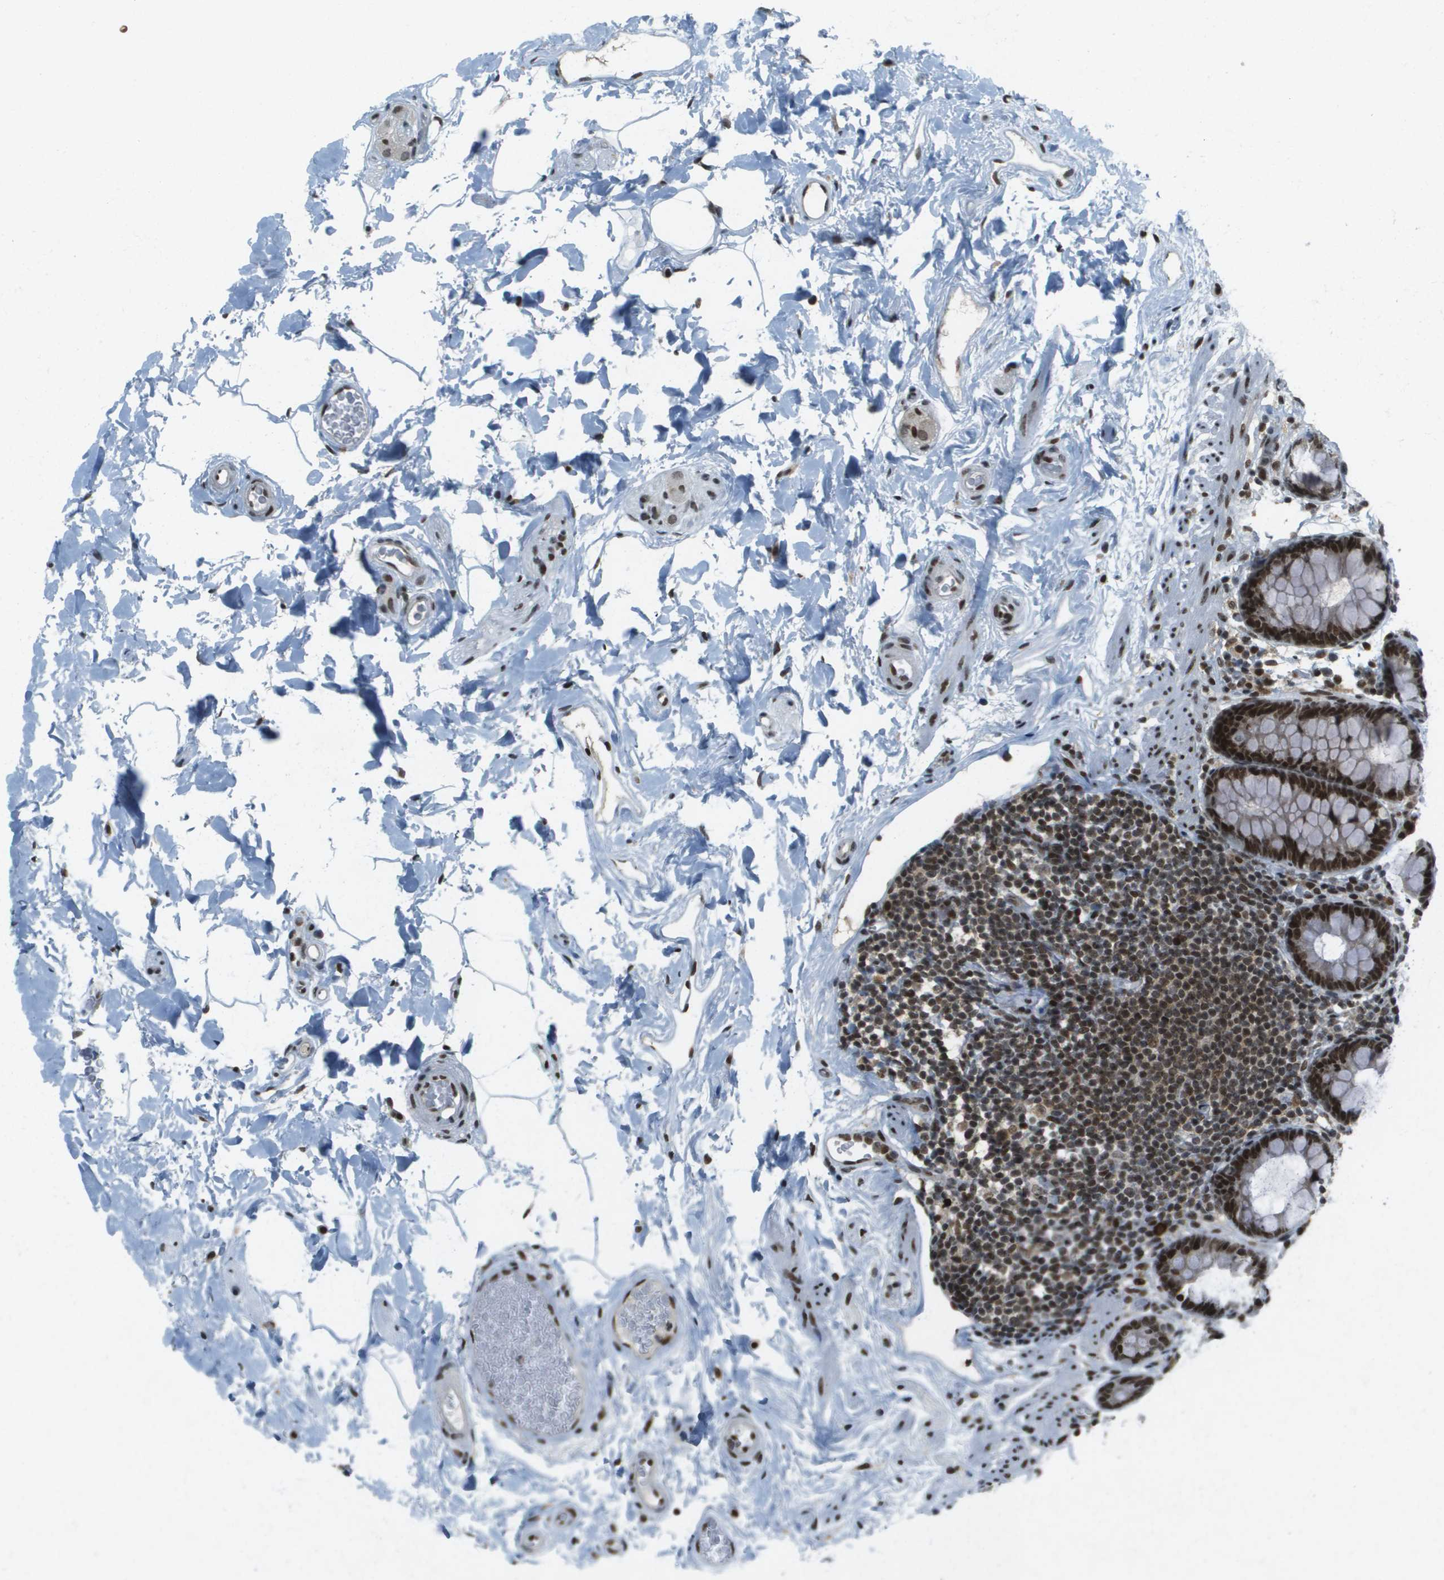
{"staining": {"intensity": "moderate", "quantity": ">75%", "location": "nuclear"}, "tissue": "colon", "cell_type": "Endothelial cells", "image_type": "normal", "snomed": [{"axis": "morphology", "description": "Normal tissue, NOS"}, {"axis": "topography", "description": "Colon"}], "caption": "High-magnification brightfield microscopy of benign colon stained with DAB (brown) and counterstained with hematoxylin (blue). endothelial cells exhibit moderate nuclear positivity is identified in about>75% of cells.", "gene": "IRF7", "patient": {"sex": "female", "age": 80}}